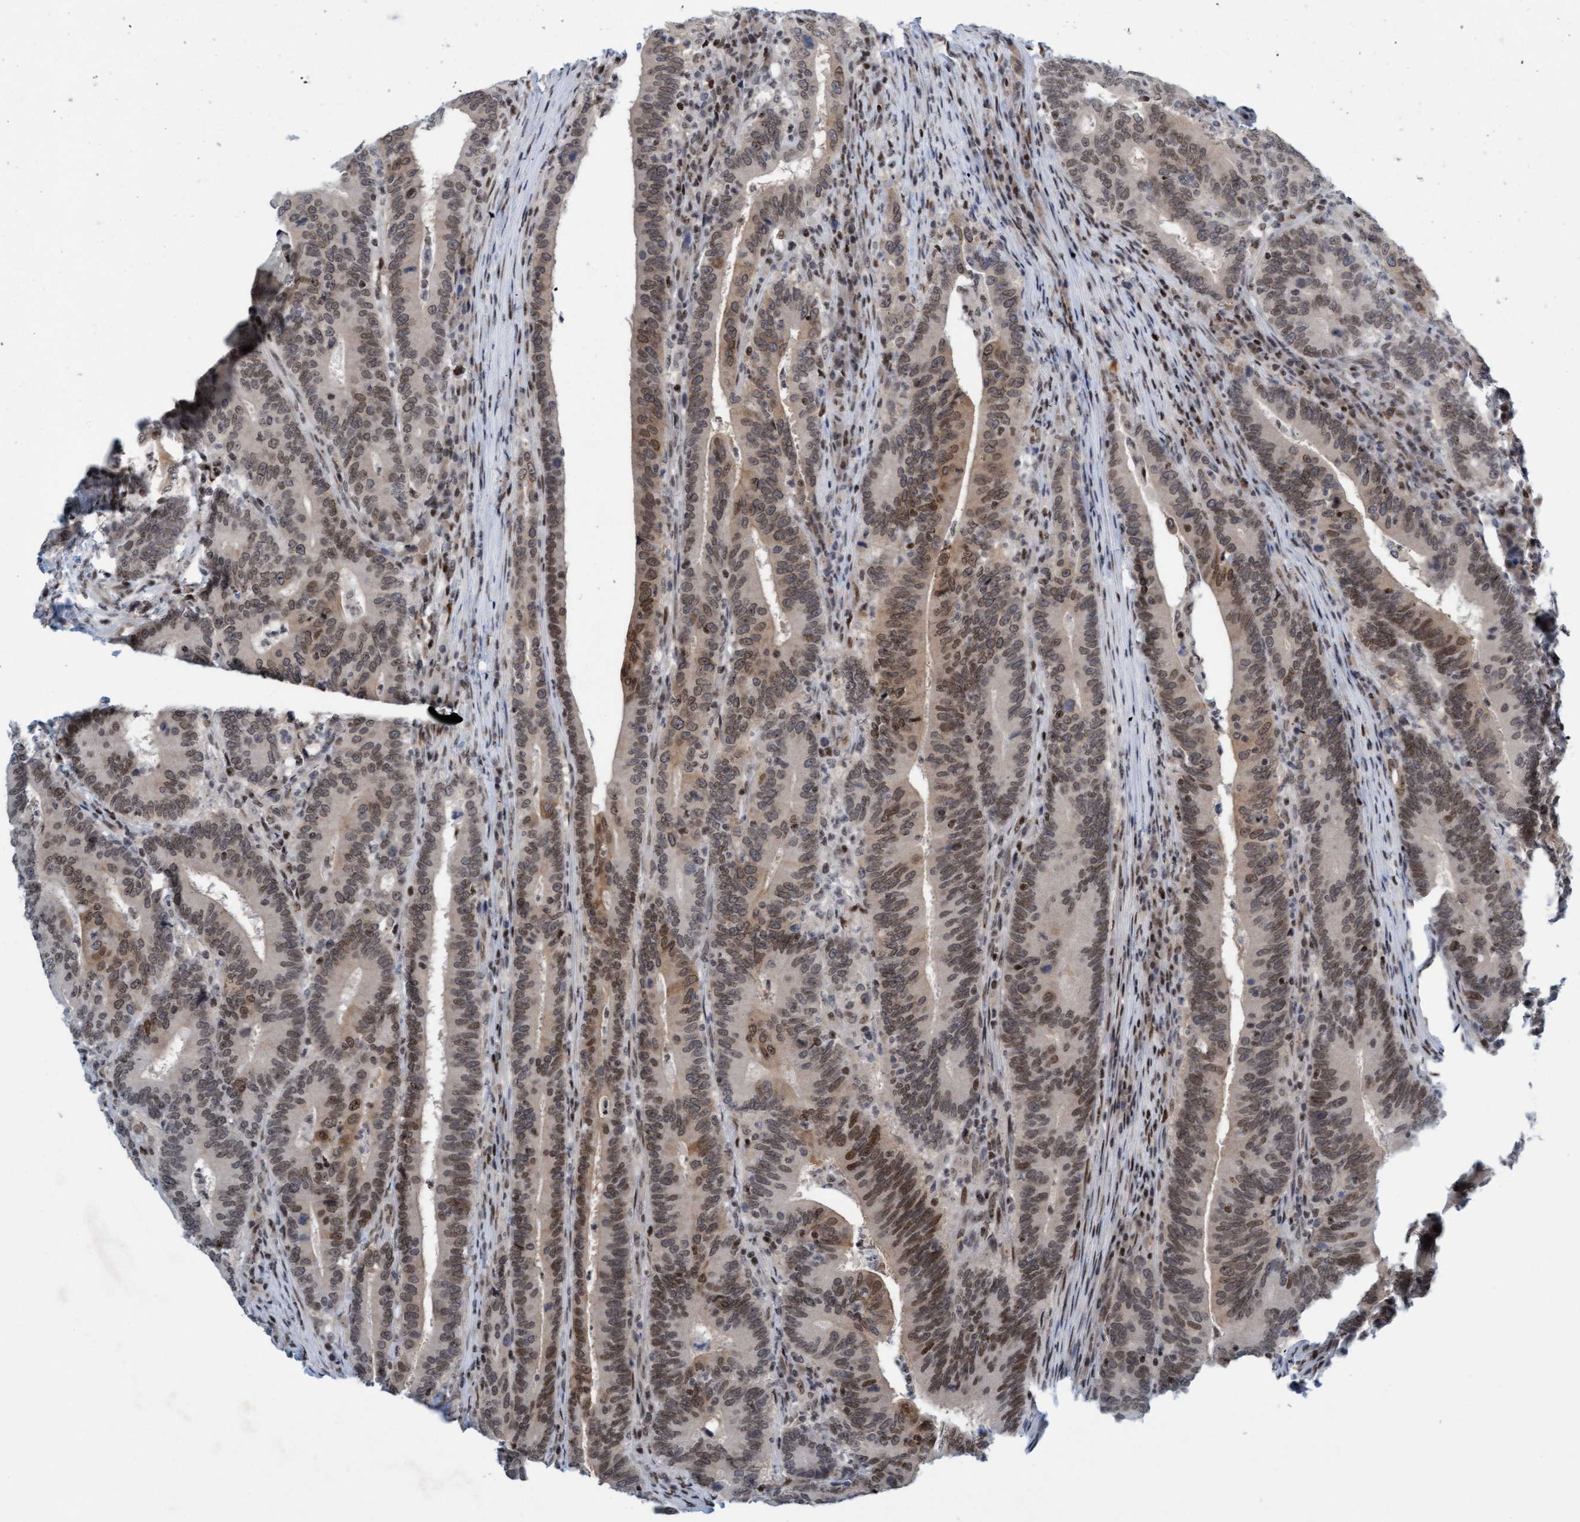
{"staining": {"intensity": "moderate", "quantity": ">75%", "location": "nuclear"}, "tissue": "colorectal cancer", "cell_type": "Tumor cells", "image_type": "cancer", "snomed": [{"axis": "morphology", "description": "Adenocarcinoma, NOS"}, {"axis": "topography", "description": "Colon"}], "caption": "This image exhibits colorectal cancer stained with IHC to label a protein in brown. The nuclear of tumor cells show moderate positivity for the protein. Nuclei are counter-stained blue.", "gene": "GLRX2", "patient": {"sex": "female", "age": 66}}